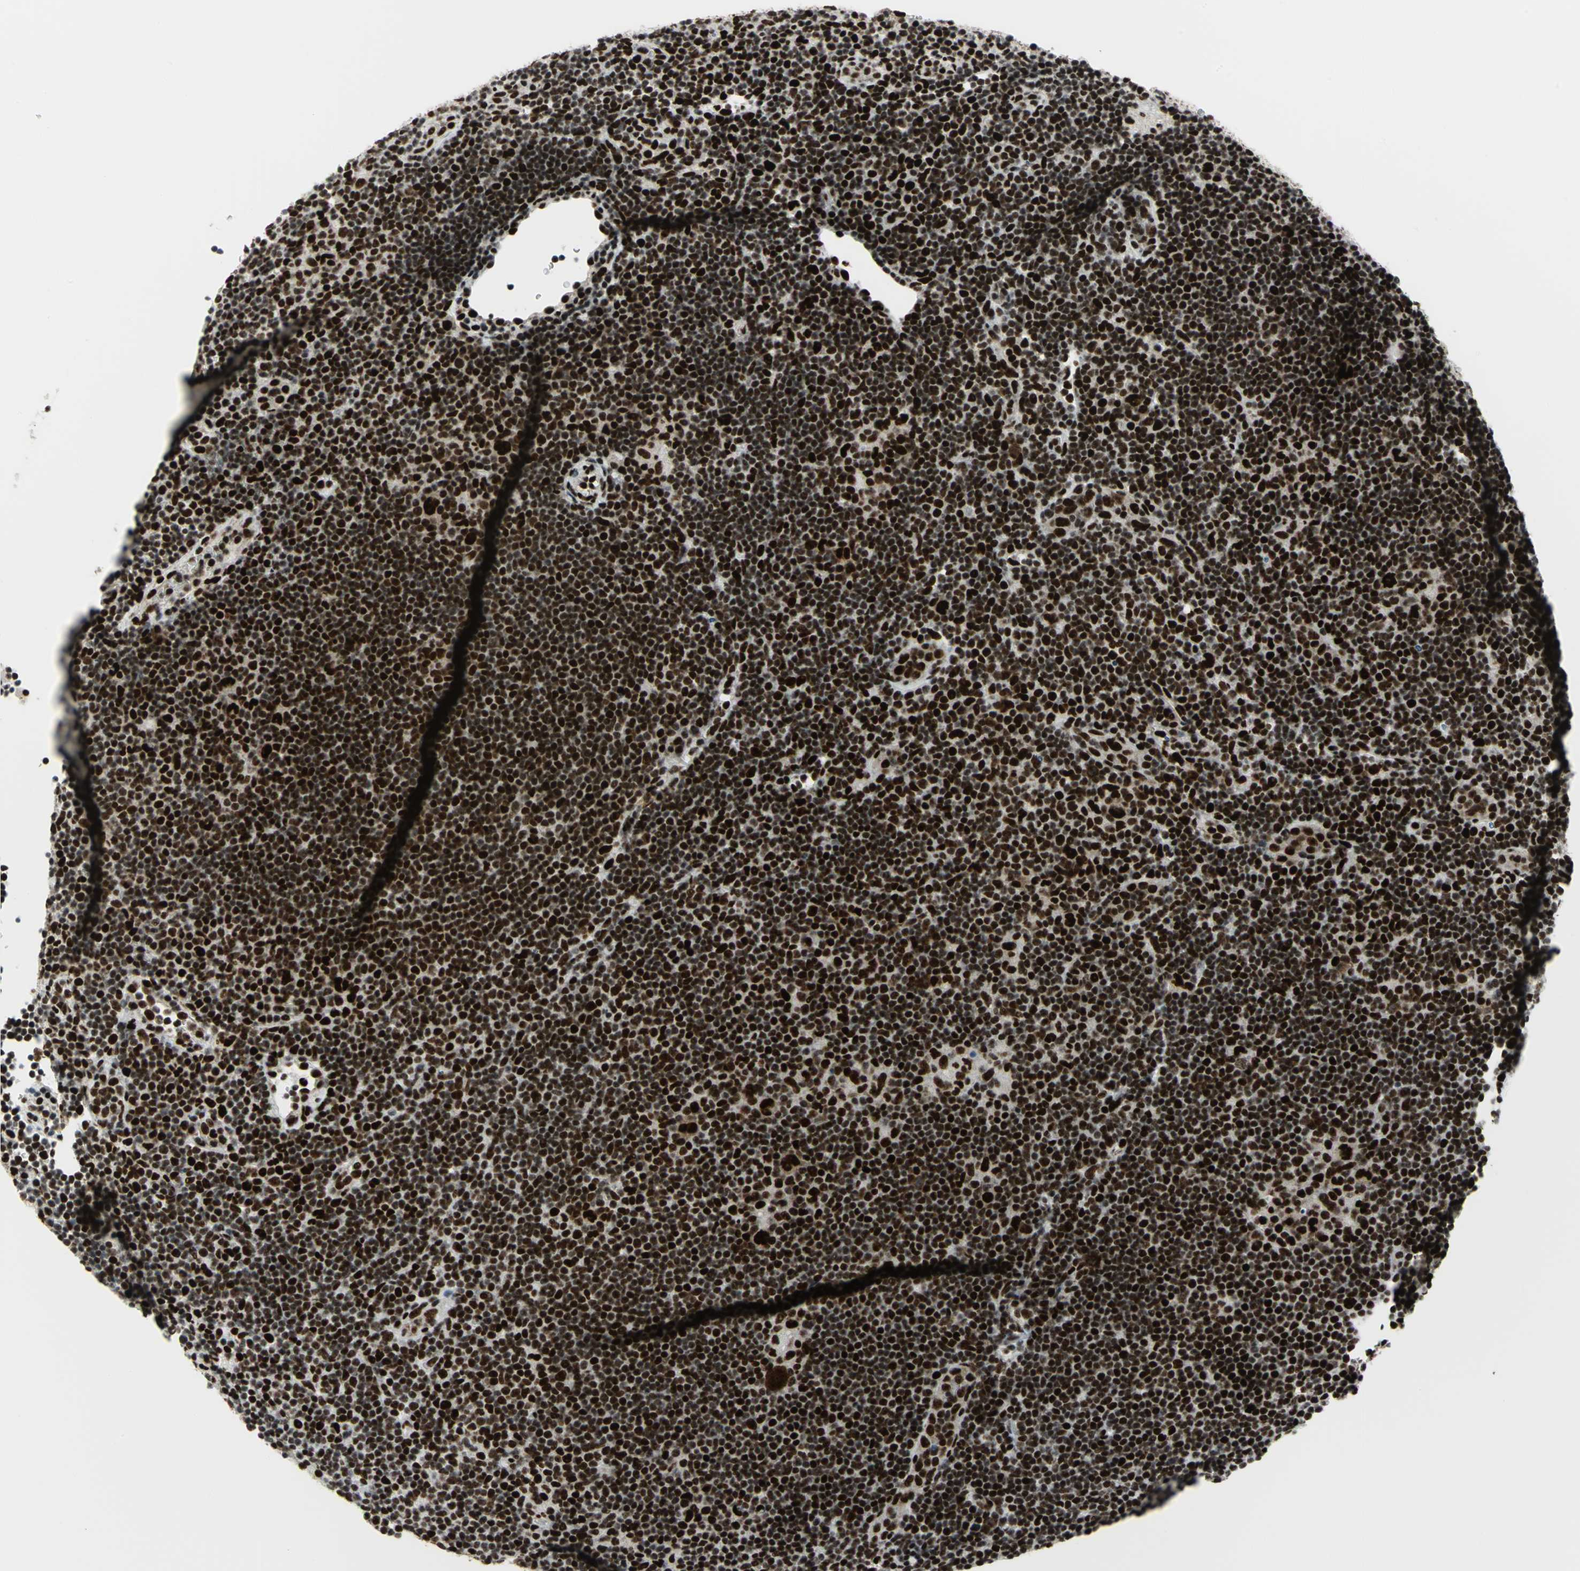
{"staining": {"intensity": "strong", "quantity": ">75%", "location": "nuclear"}, "tissue": "lymphoma", "cell_type": "Tumor cells", "image_type": "cancer", "snomed": [{"axis": "morphology", "description": "Hodgkin's disease, NOS"}, {"axis": "topography", "description": "Lymph node"}], "caption": "Immunohistochemistry (IHC) image of lymphoma stained for a protein (brown), which reveals high levels of strong nuclear expression in about >75% of tumor cells.", "gene": "SMARCA4", "patient": {"sex": "female", "age": 57}}